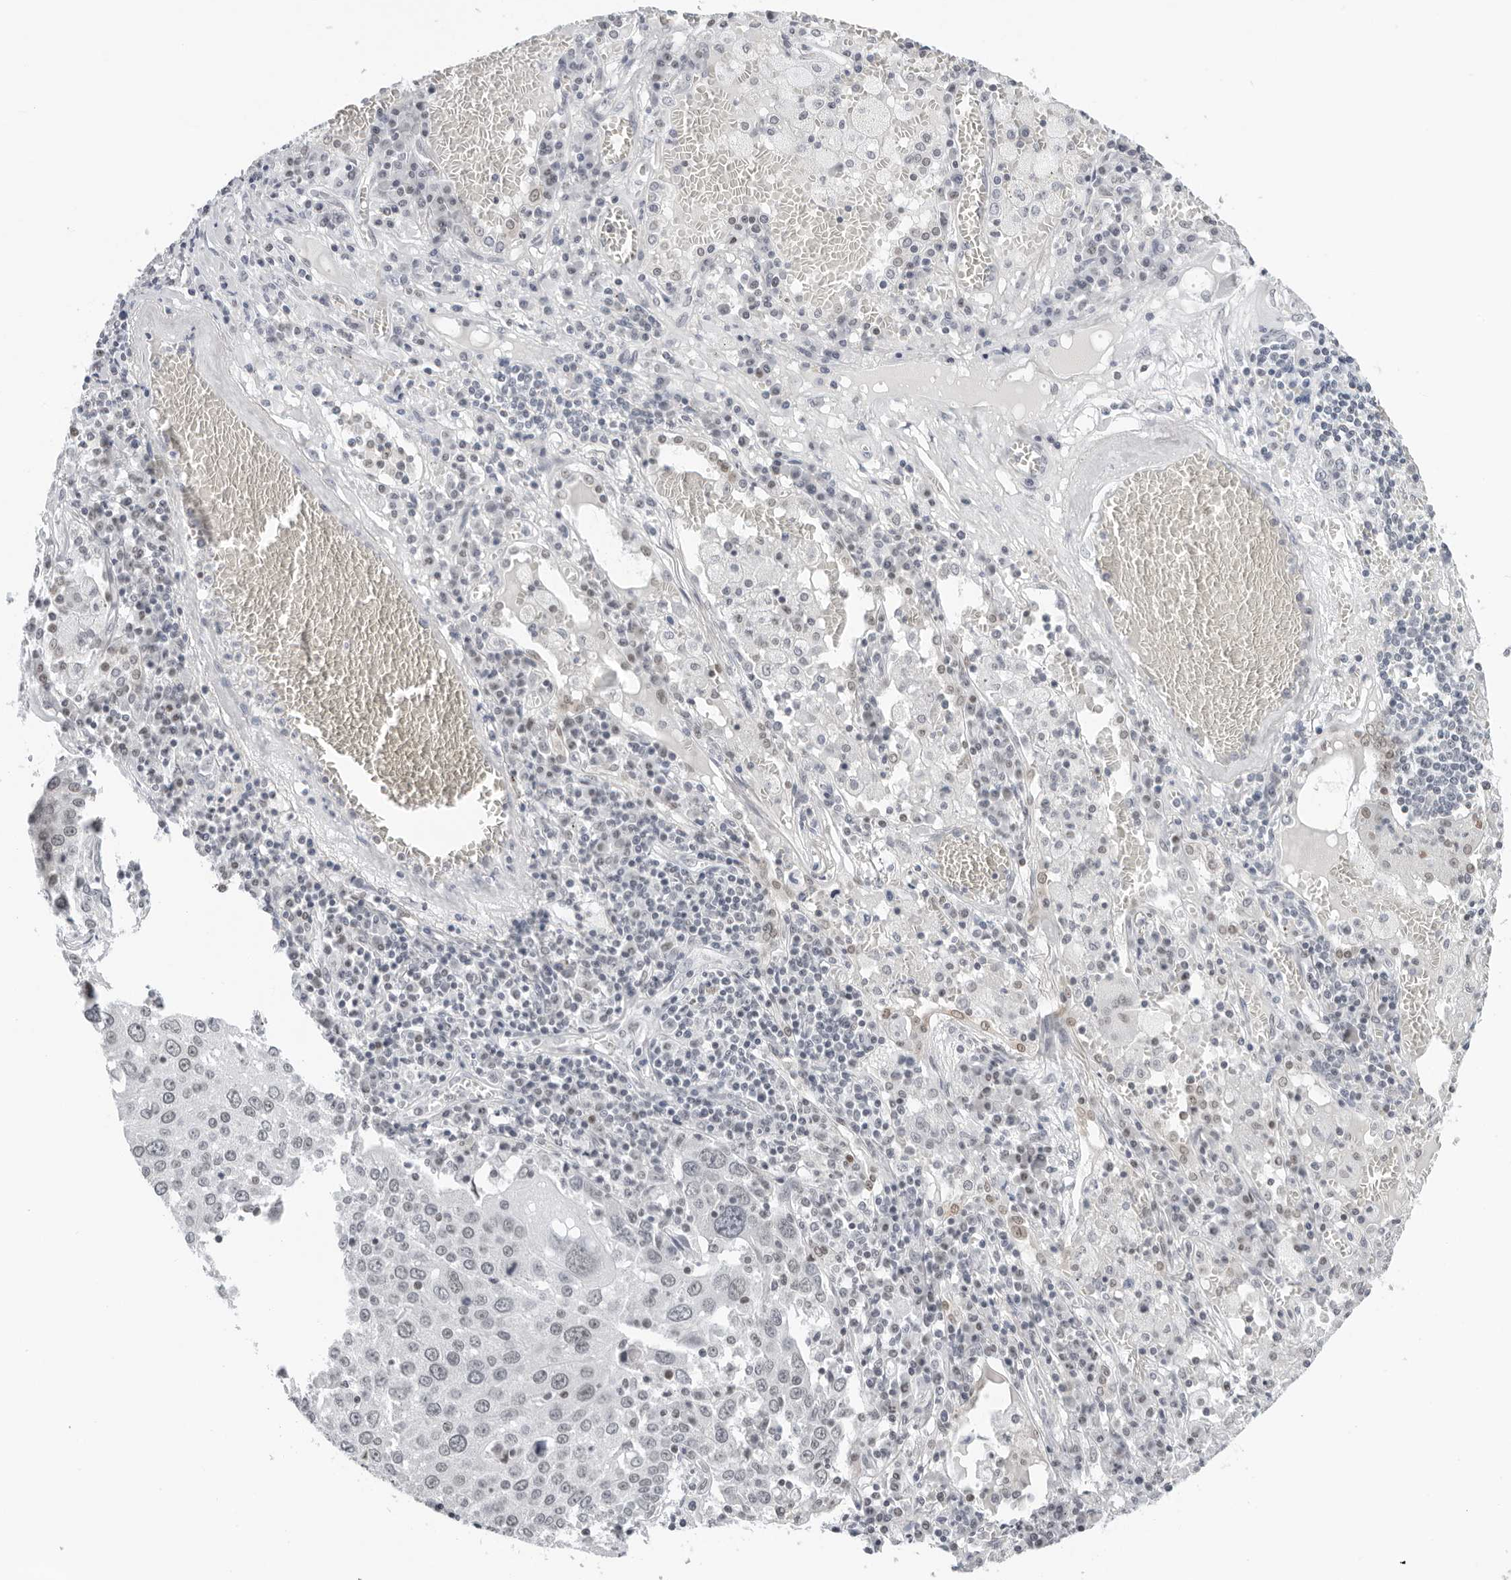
{"staining": {"intensity": "negative", "quantity": "none", "location": "none"}, "tissue": "lung cancer", "cell_type": "Tumor cells", "image_type": "cancer", "snomed": [{"axis": "morphology", "description": "Squamous cell carcinoma, NOS"}, {"axis": "topography", "description": "Lung"}], "caption": "Tumor cells are negative for brown protein staining in lung cancer.", "gene": "FLG2", "patient": {"sex": "male", "age": 65}}